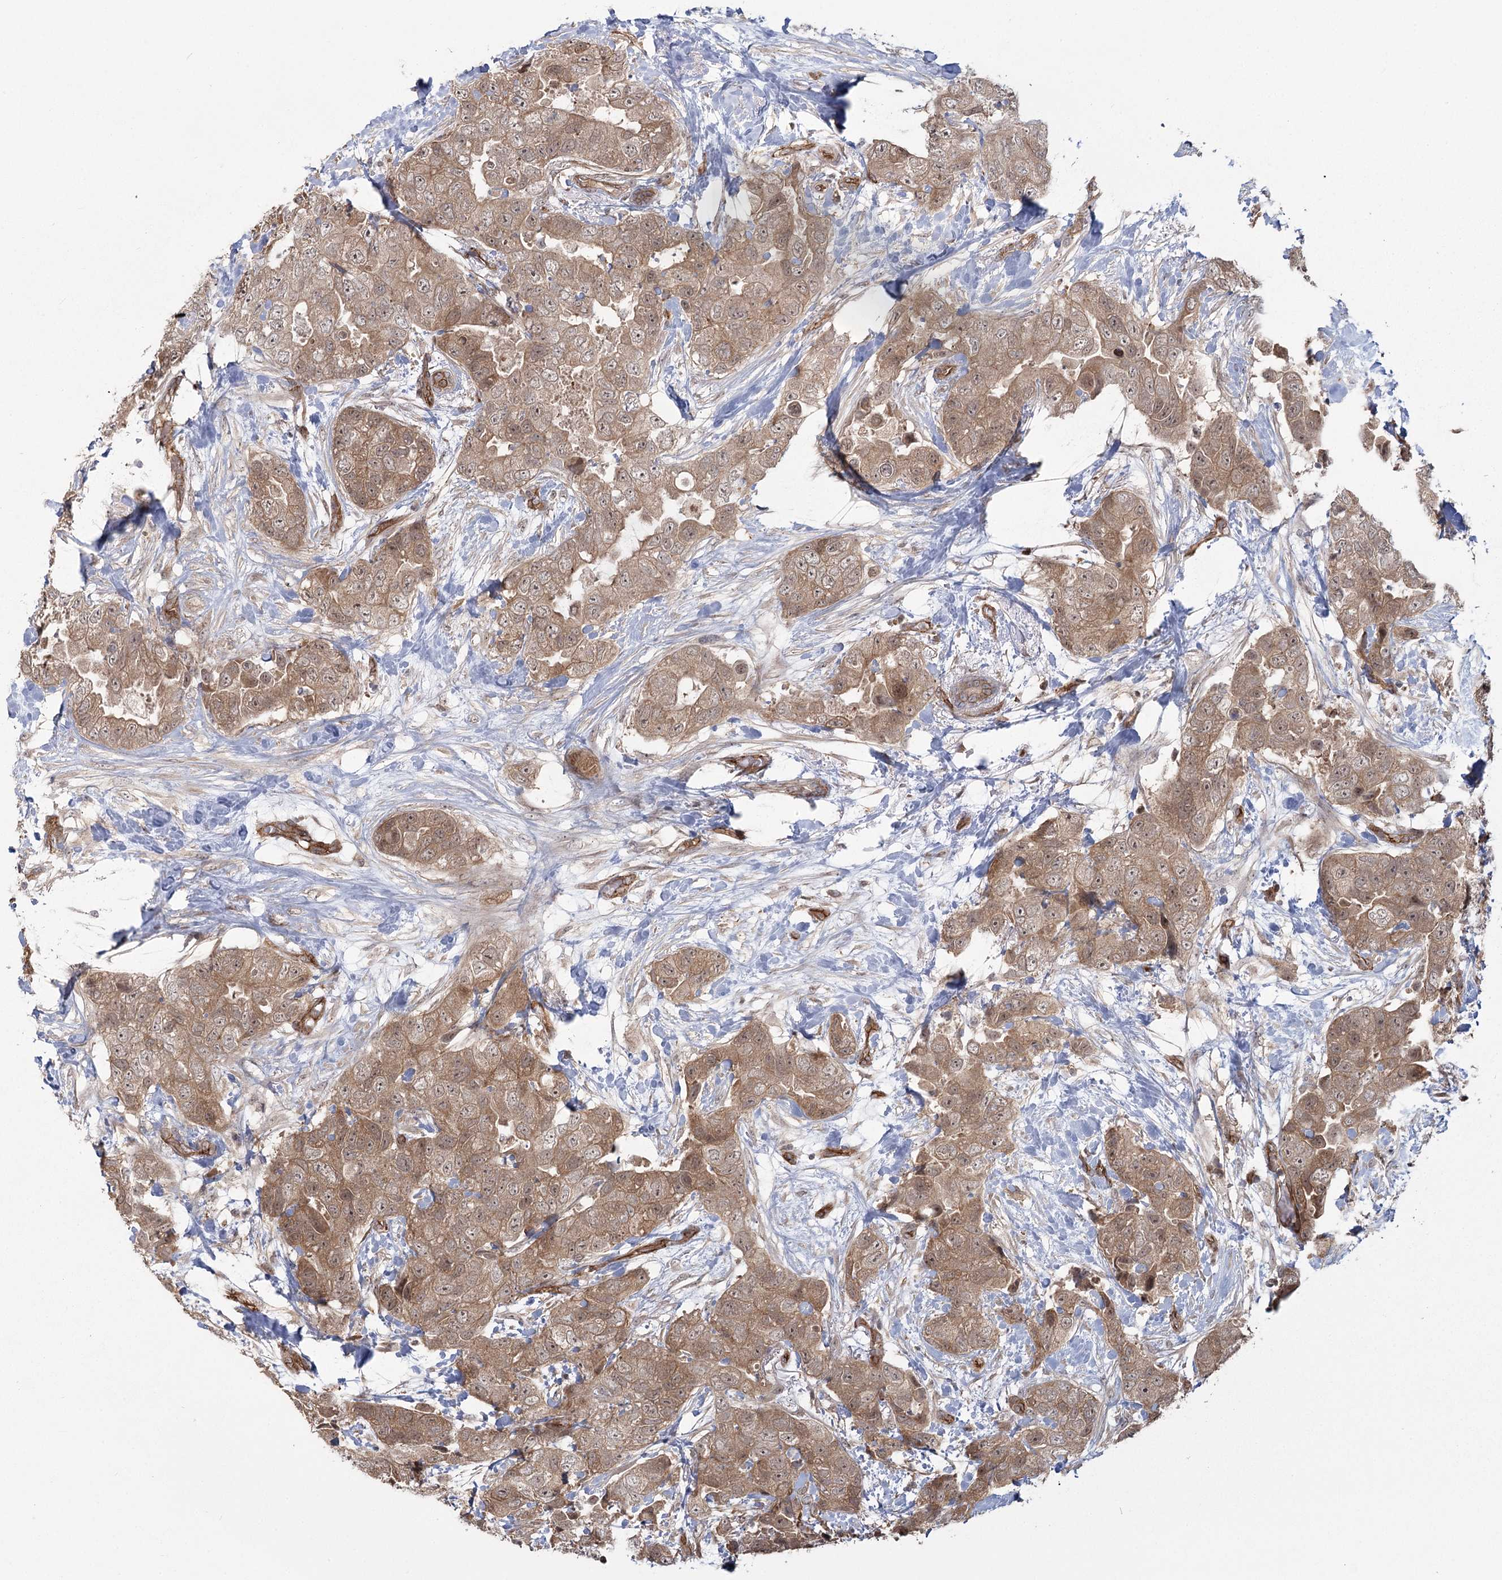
{"staining": {"intensity": "moderate", "quantity": ">75%", "location": "cytoplasmic/membranous,nuclear"}, "tissue": "breast cancer", "cell_type": "Tumor cells", "image_type": "cancer", "snomed": [{"axis": "morphology", "description": "Duct carcinoma"}, {"axis": "topography", "description": "Breast"}], "caption": "Tumor cells display medium levels of moderate cytoplasmic/membranous and nuclear positivity in approximately >75% of cells in human breast cancer (invasive ductal carcinoma). (IHC, brightfield microscopy, high magnification).", "gene": "RPP14", "patient": {"sex": "female", "age": 62}}